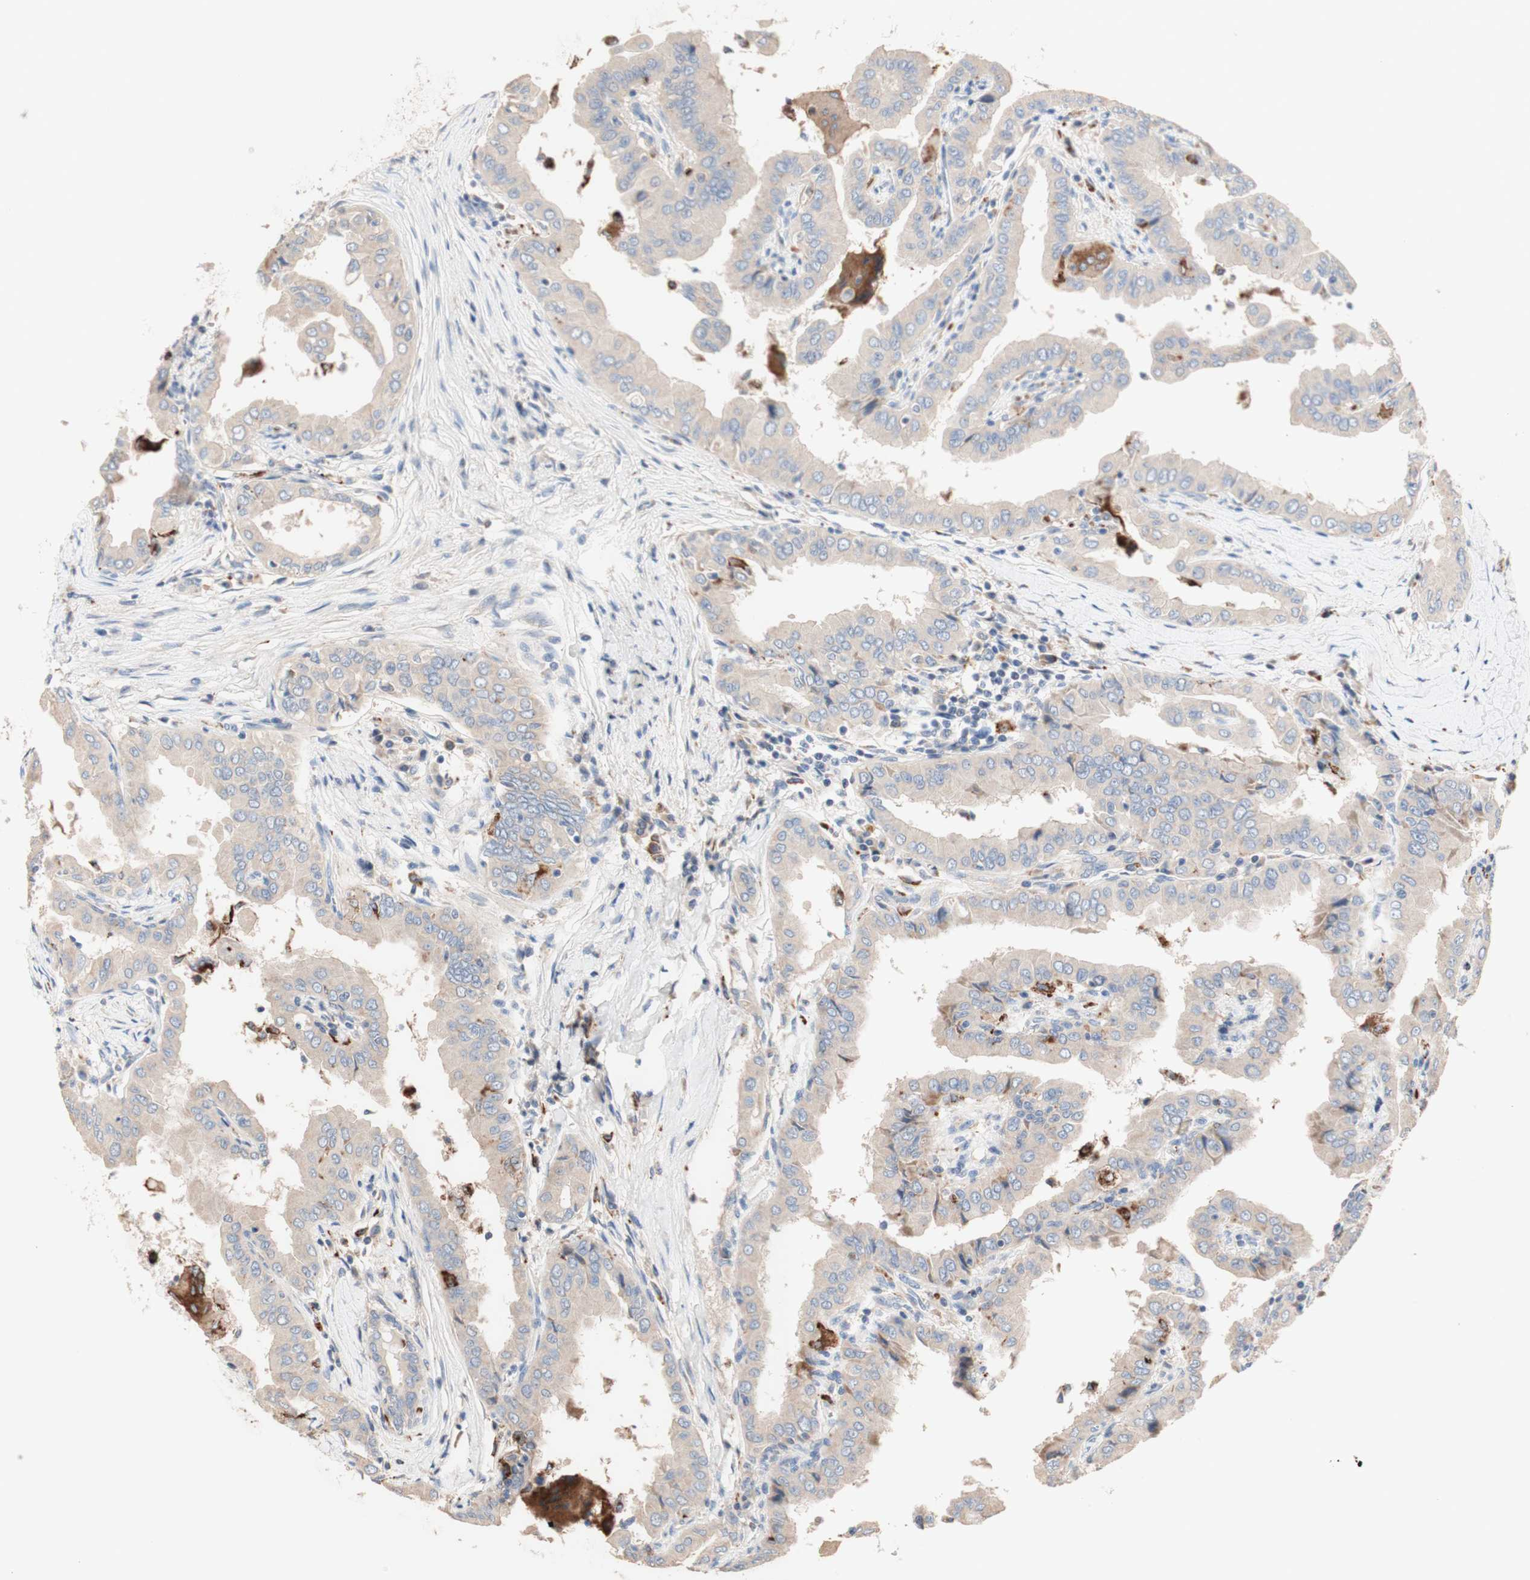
{"staining": {"intensity": "moderate", "quantity": "<25%", "location": "cytoplasmic/membranous"}, "tissue": "thyroid cancer", "cell_type": "Tumor cells", "image_type": "cancer", "snomed": [{"axis": "morphology", "description": "Papillary adenocarcinoma, NOS"}, {"axis": "topography", "description": "Thyroid gland"}], "caption": "The micrograph displays a brown stain indicating the presence of a protein in the cytoplasmic/membranous of tumor cells in thyroid cancer (papillary adenocarcinoma).", "gene": "CDON", "patient": {"sex": "male", "age": 33}}